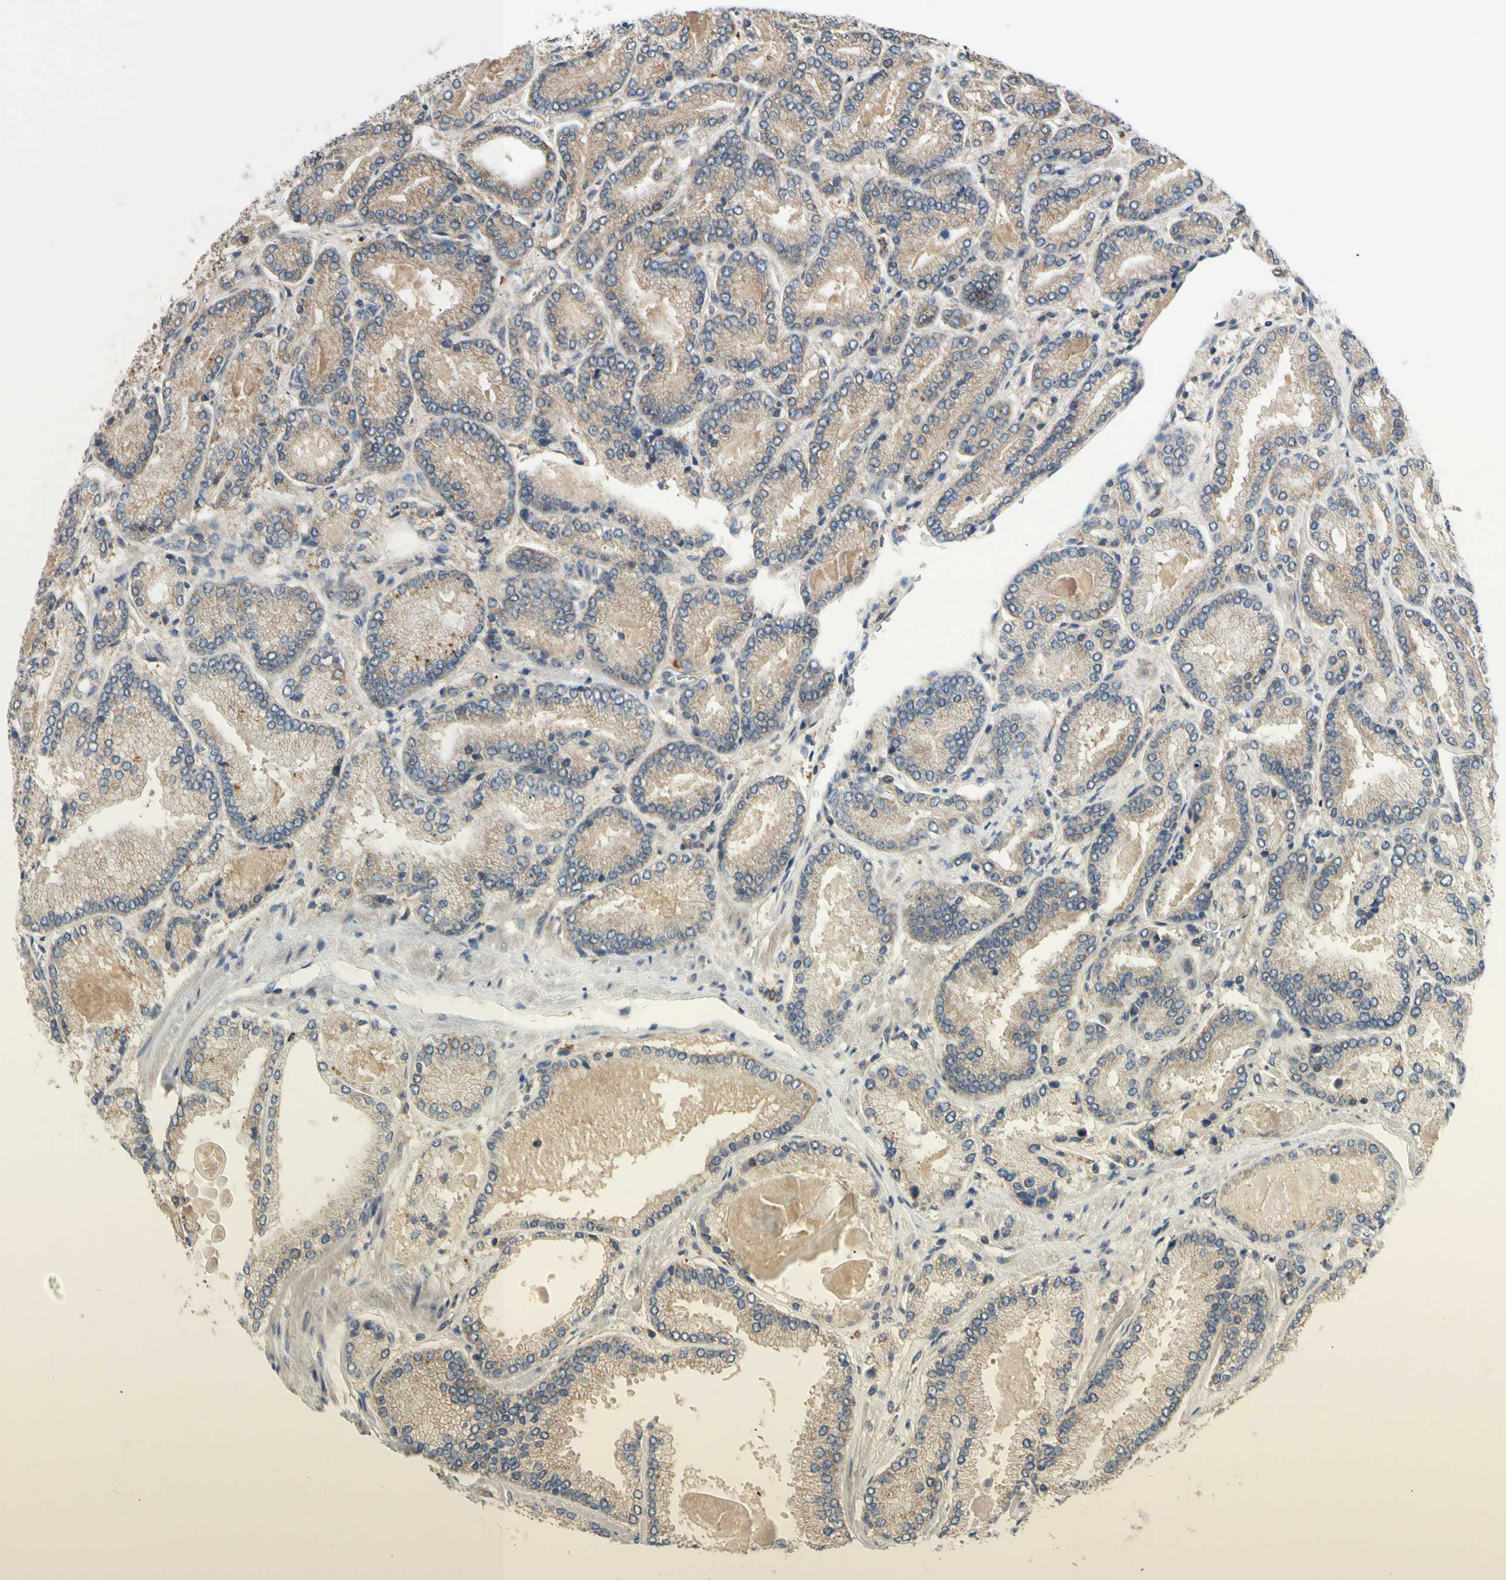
{"staining": {"intensity": "moderate", "quantity": ">75%", "location": "cytoplasmic/membranous"}, "tissue": "prostate cancer", "cell_type": "Tumor cells", "image_type": "cancer", "snomed": [{"axis": "morphology", "description": "Adenocarcinoma, Low grade"}, {"axis": "topography", "description": "Prostate"}], "caption": "Immunohistochemical staining of prostate cancer demonstrates moderate cytoplasmic/membranous protein expression in approximately >75% of tumor cells.", "gene": "MBTPS2", "patient": {"sex": "male", "age": 59}}